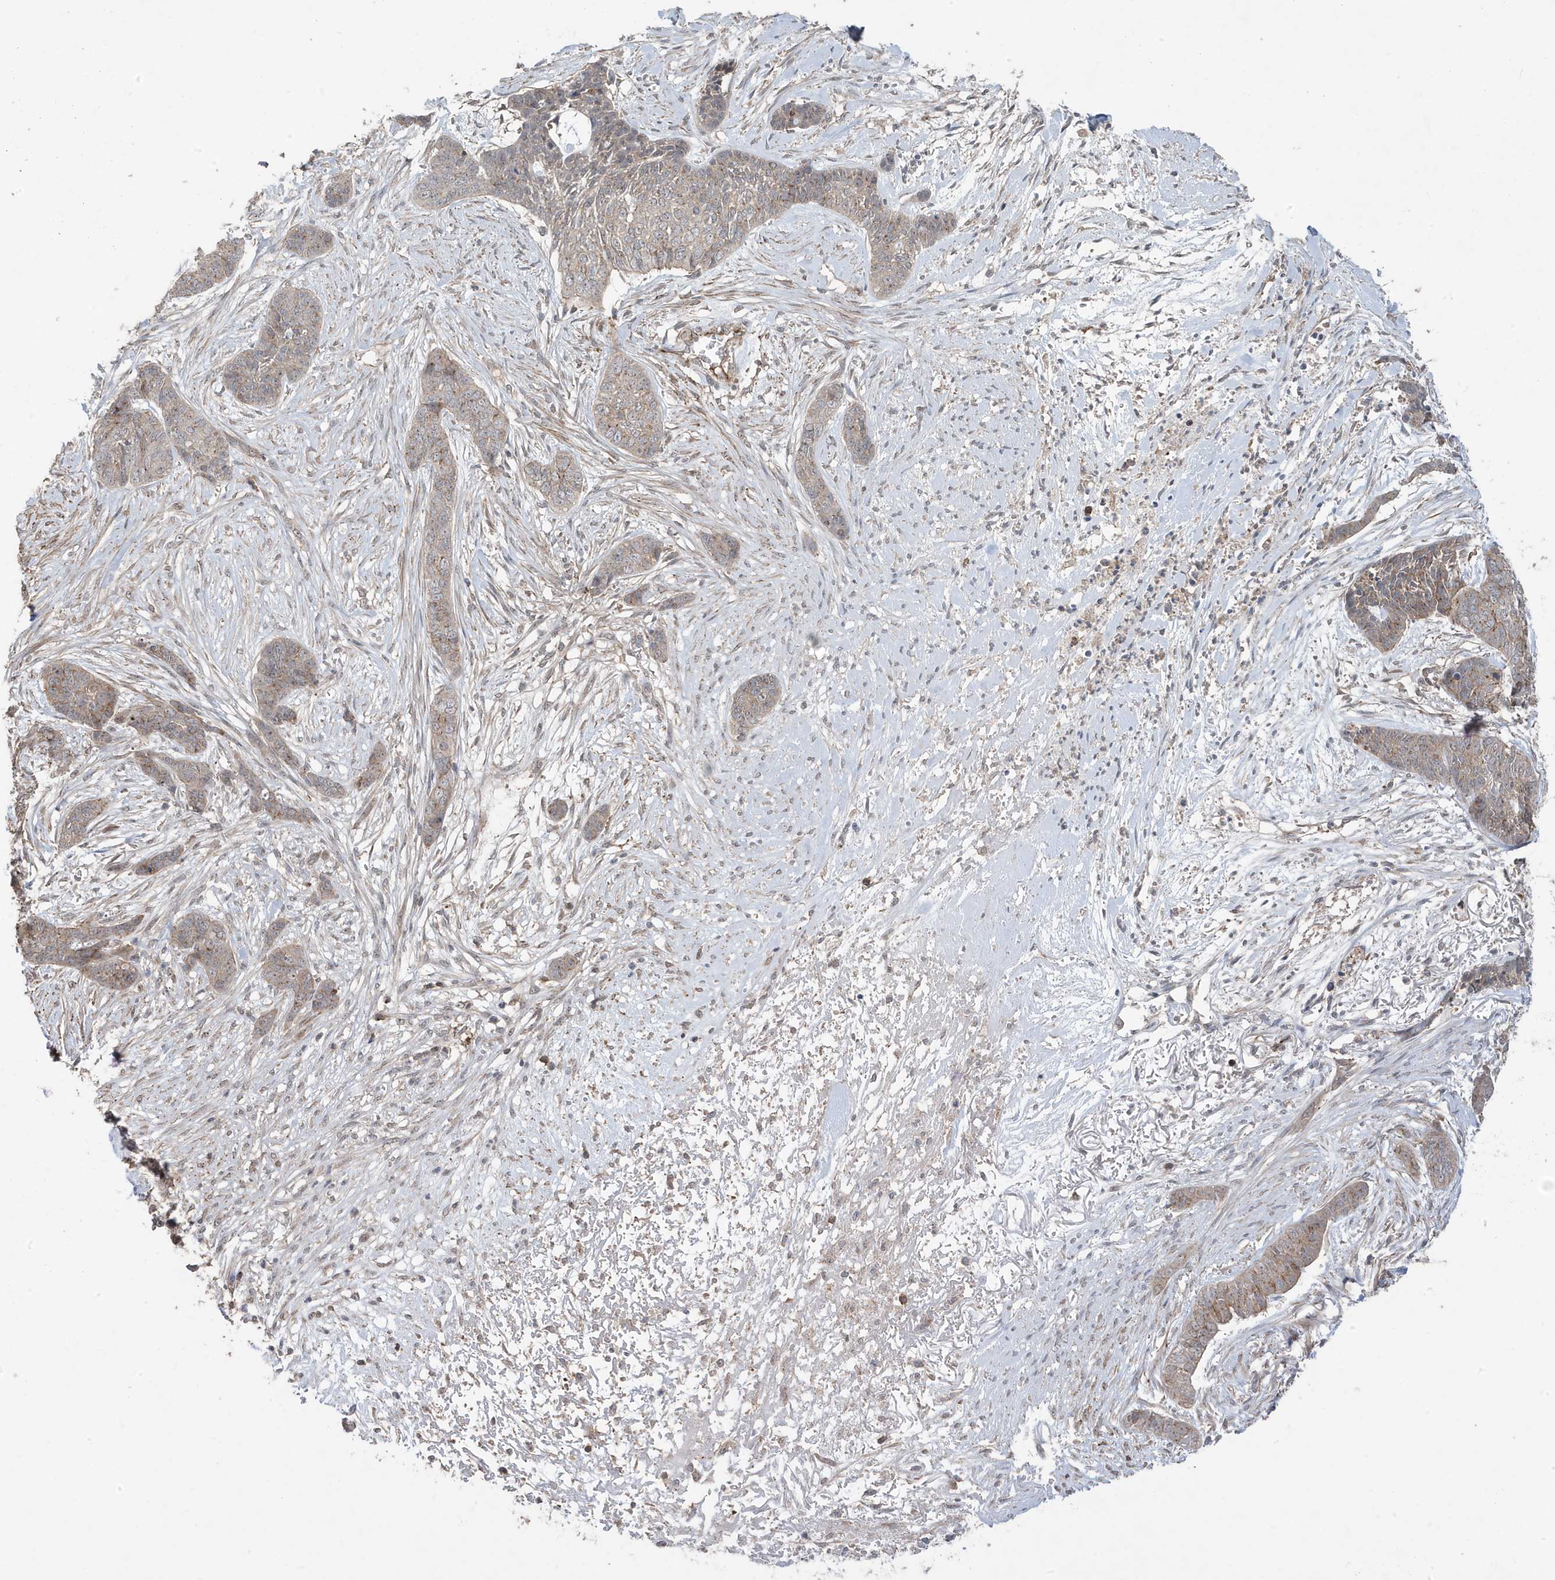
{"staining": {"intensity": "moderate", "quantity": "<25%", "location": "cytoplasmic/membranous"}, "tissue": "skin cancer", "cell_type": "Tumor cells", "image_type": "cancer", "snomed": [{"axis": "morphology", "description": "Basal cell carcinoma"}, {"axis": "topography", "description": "Skin"}], "caption": "Skin cancer (basal cell carcinoma) was stained to show a protein in brown. There is low levels of moderate cytoplasmic/membranous positivity in about <25% of tumor cells.", "gene": "CETN3", "patient": {"sex": "female", "age": 64}}